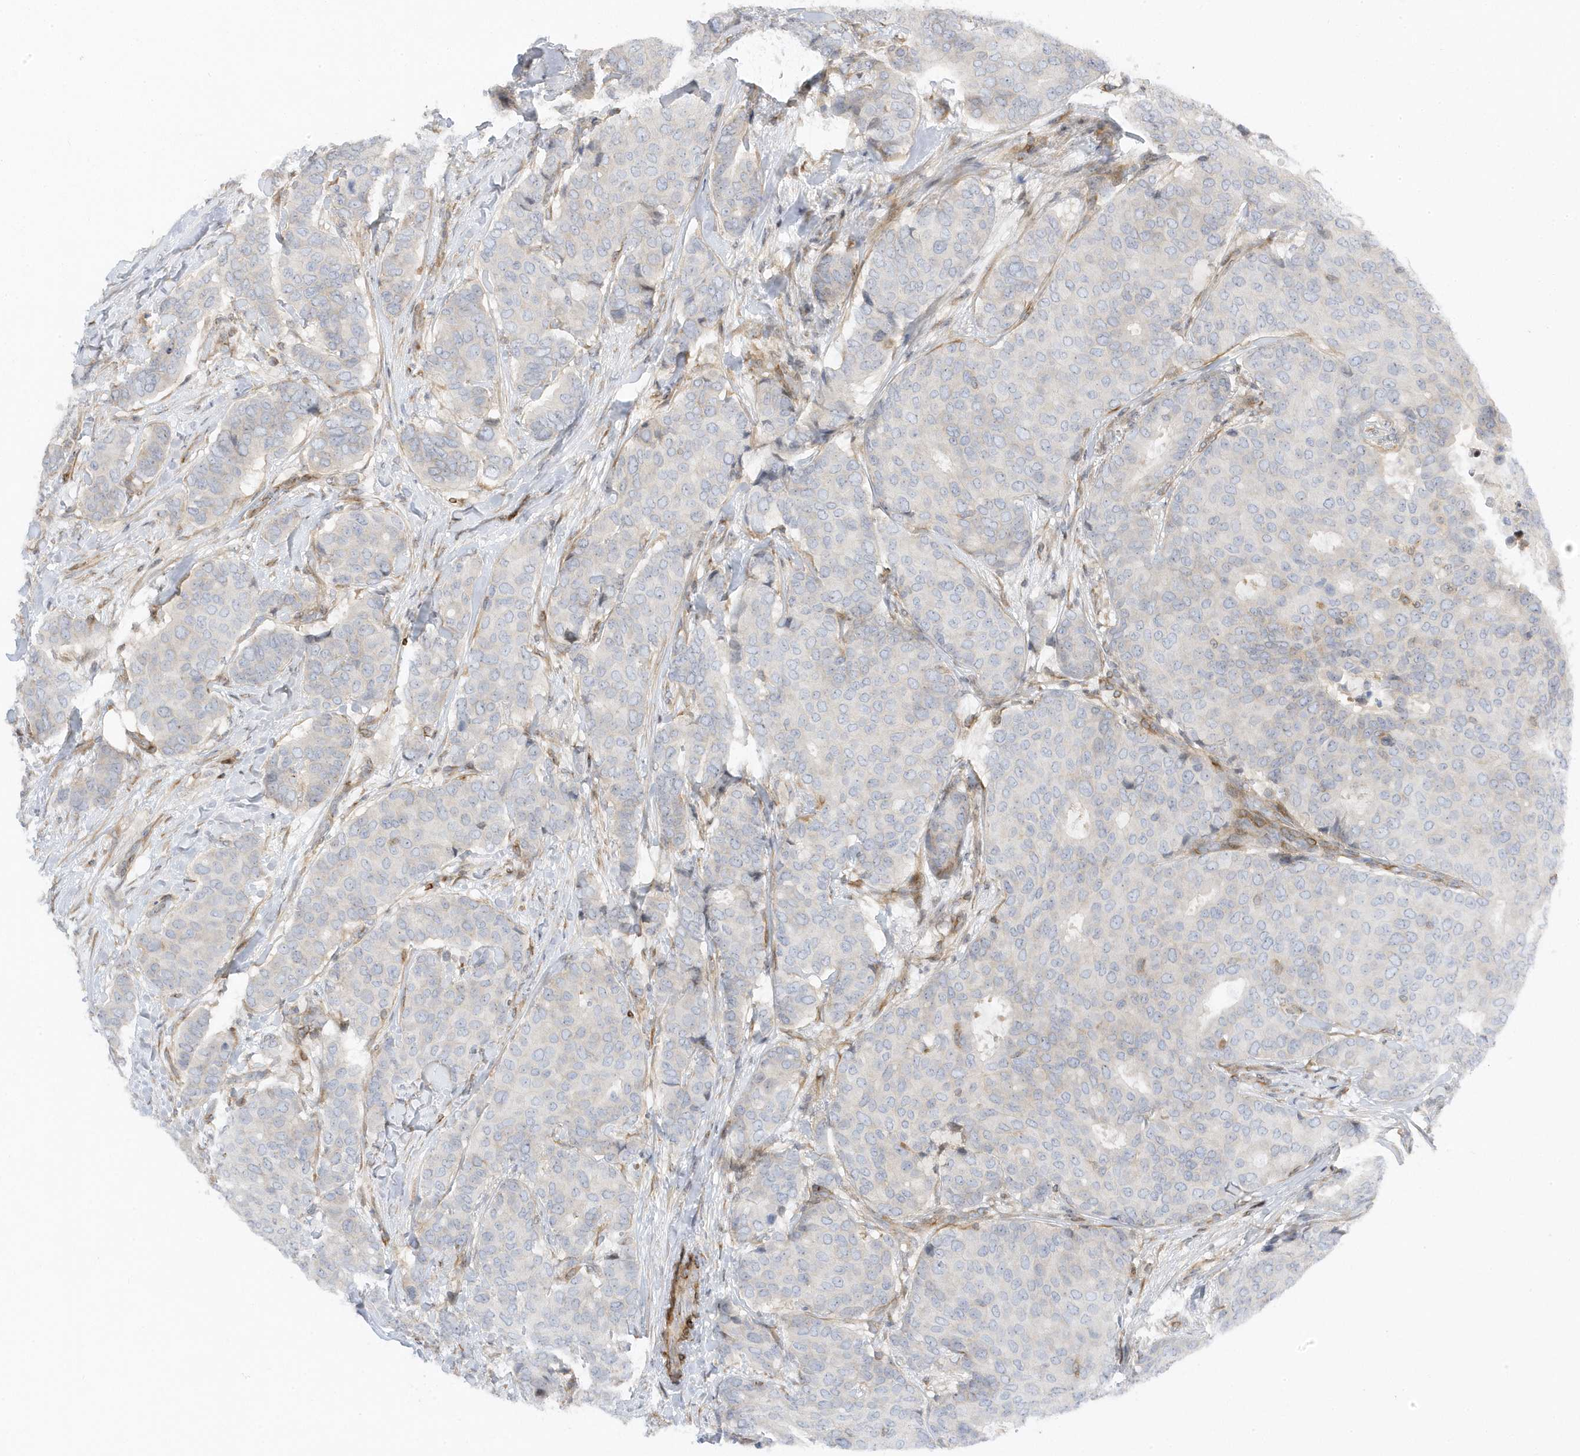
{"staining": {"intensity": "negative", "quantity": "none", "location": "none"}, "tissue": "breast cancer", "cell_type": "Tumor cells", "image_type": "cancer", "snomed": [{"axis": "morphology", "description": "Duct carcinoma"}, {"axis": "topography", "description": "Breast"}], "caption": "A micrograph of breast cancer (infiltrating ductal carcinoma) stained for a protein demonstrates no brown staining in tumor cells. The staining is performed using DAB brown chromogen with nuclei counter-stained in using hematoxylin.", "gene": "MAP7D3", "patient": {"sex": "female", "age": 75}}